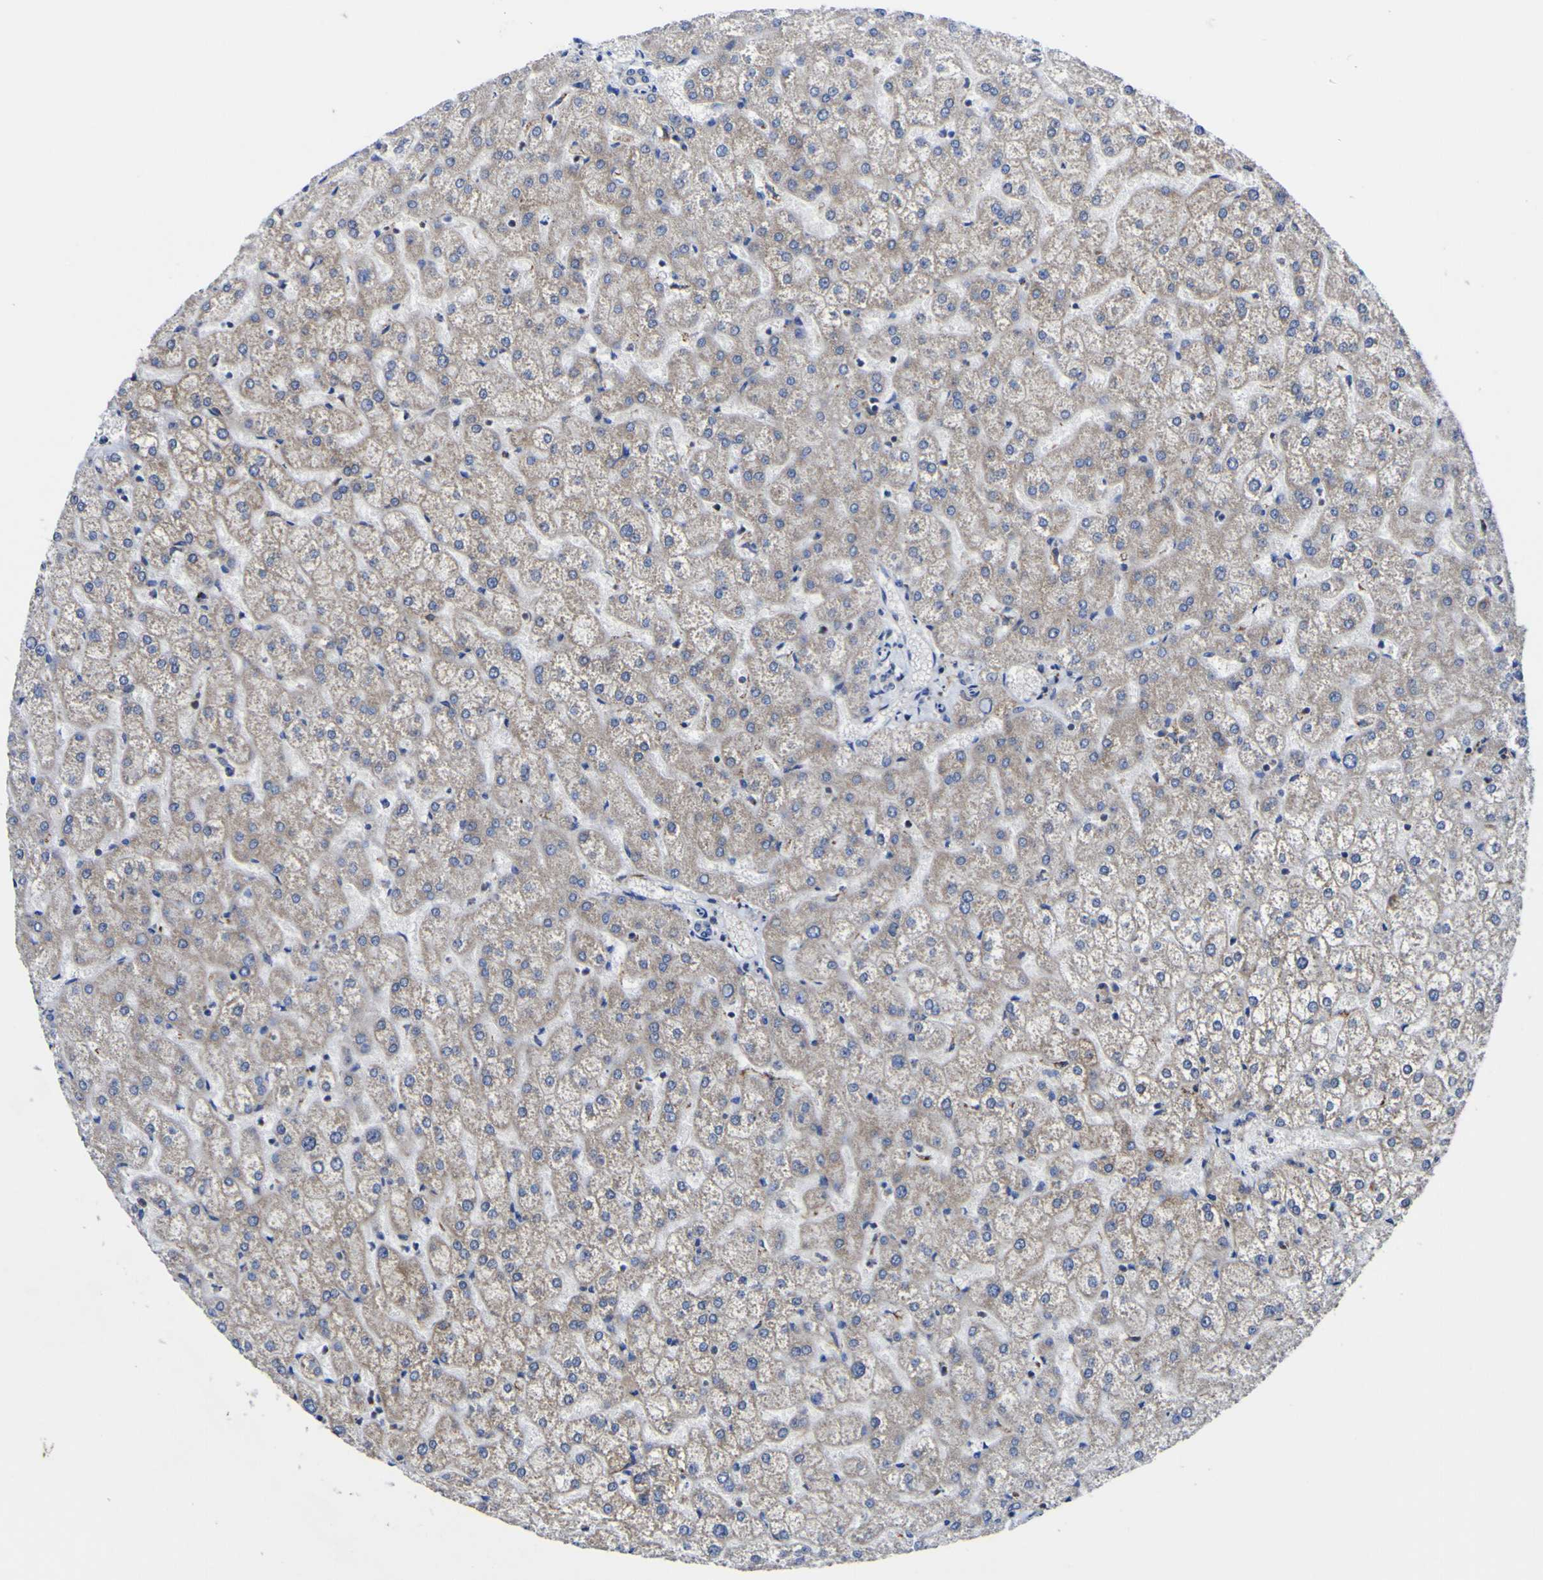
{"staining": {"intensity": "negative", "quantity": "none", "location": "none"}, "tissue": "liver", "cell_type": "Cholangiocytes", "image_type": "normal", "snomed": [{"axis": "morphology", "description": "Normal tissue, NOS"}, {"axis": "topography", "description": "Liver"}], "caption": "DAB immunohistochemical staining of normal liver exhibits no significant positivity in cholangiocytes.", "gene": "CCDC90B", "patient": {"sex": "female", "age": 32}}